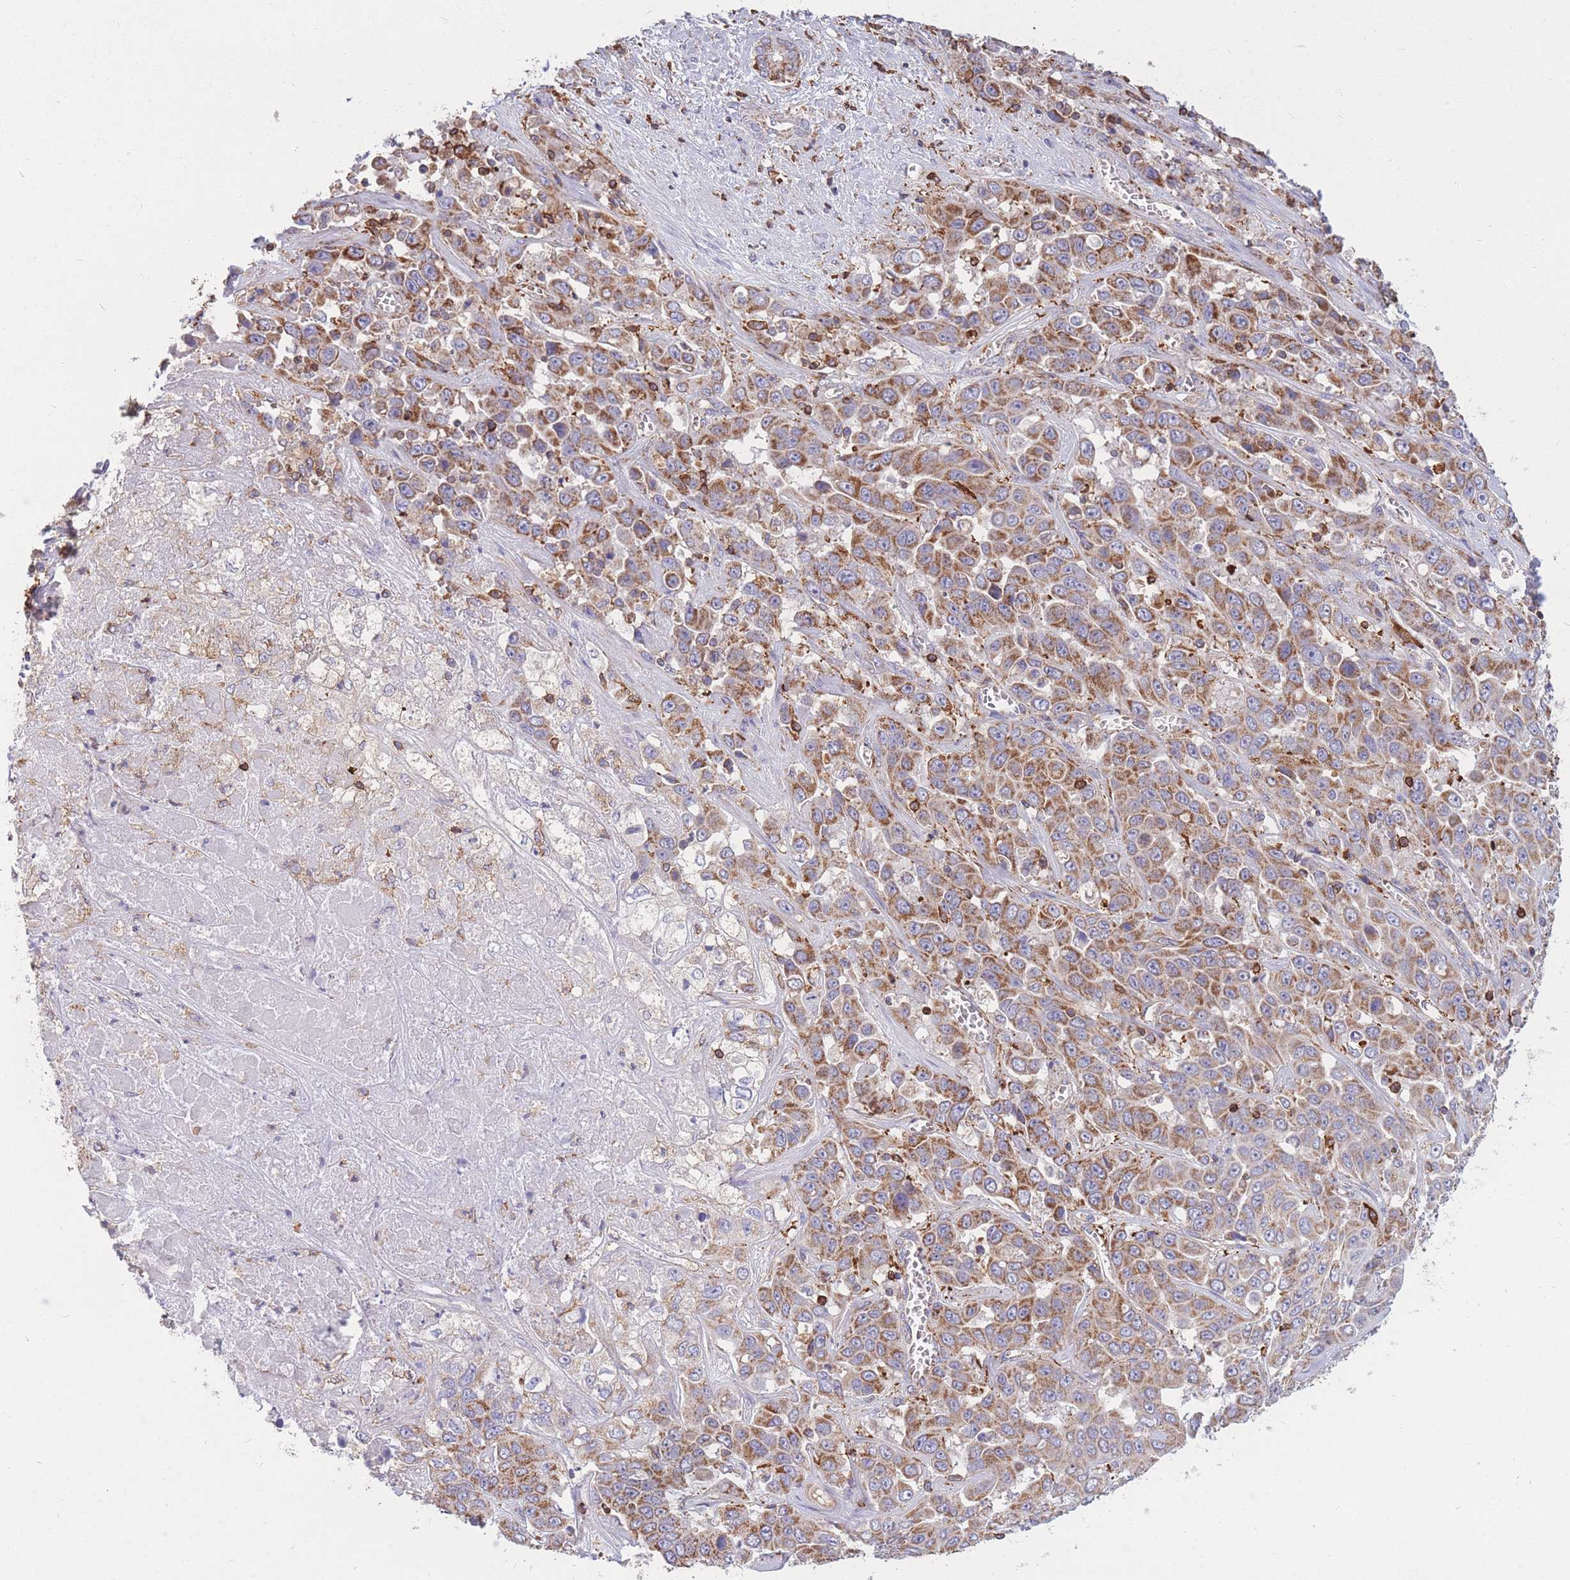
{"staining": {"intensity": "moderate", "quantity": ">75%", "location": "cytoplasmic/membranous"}, "tissue": "liver cancer", "cell_type": "Tumor cells", "image_type": "cancer", "snomed": [{"axis": "morphology", "description": "Cholangiocarcinoma"}, {"axis": "topography", "description": "Liver"}], "caption": "Immunohistochemical staining of human liver cholangiocarcinoma demonstrates medium levels of moderate cytoplasmic/membranous protein staining in approximately >75% of tumor cells.", "gene": "MRPL54", "patient": {"sex": "female", "age": 52}}